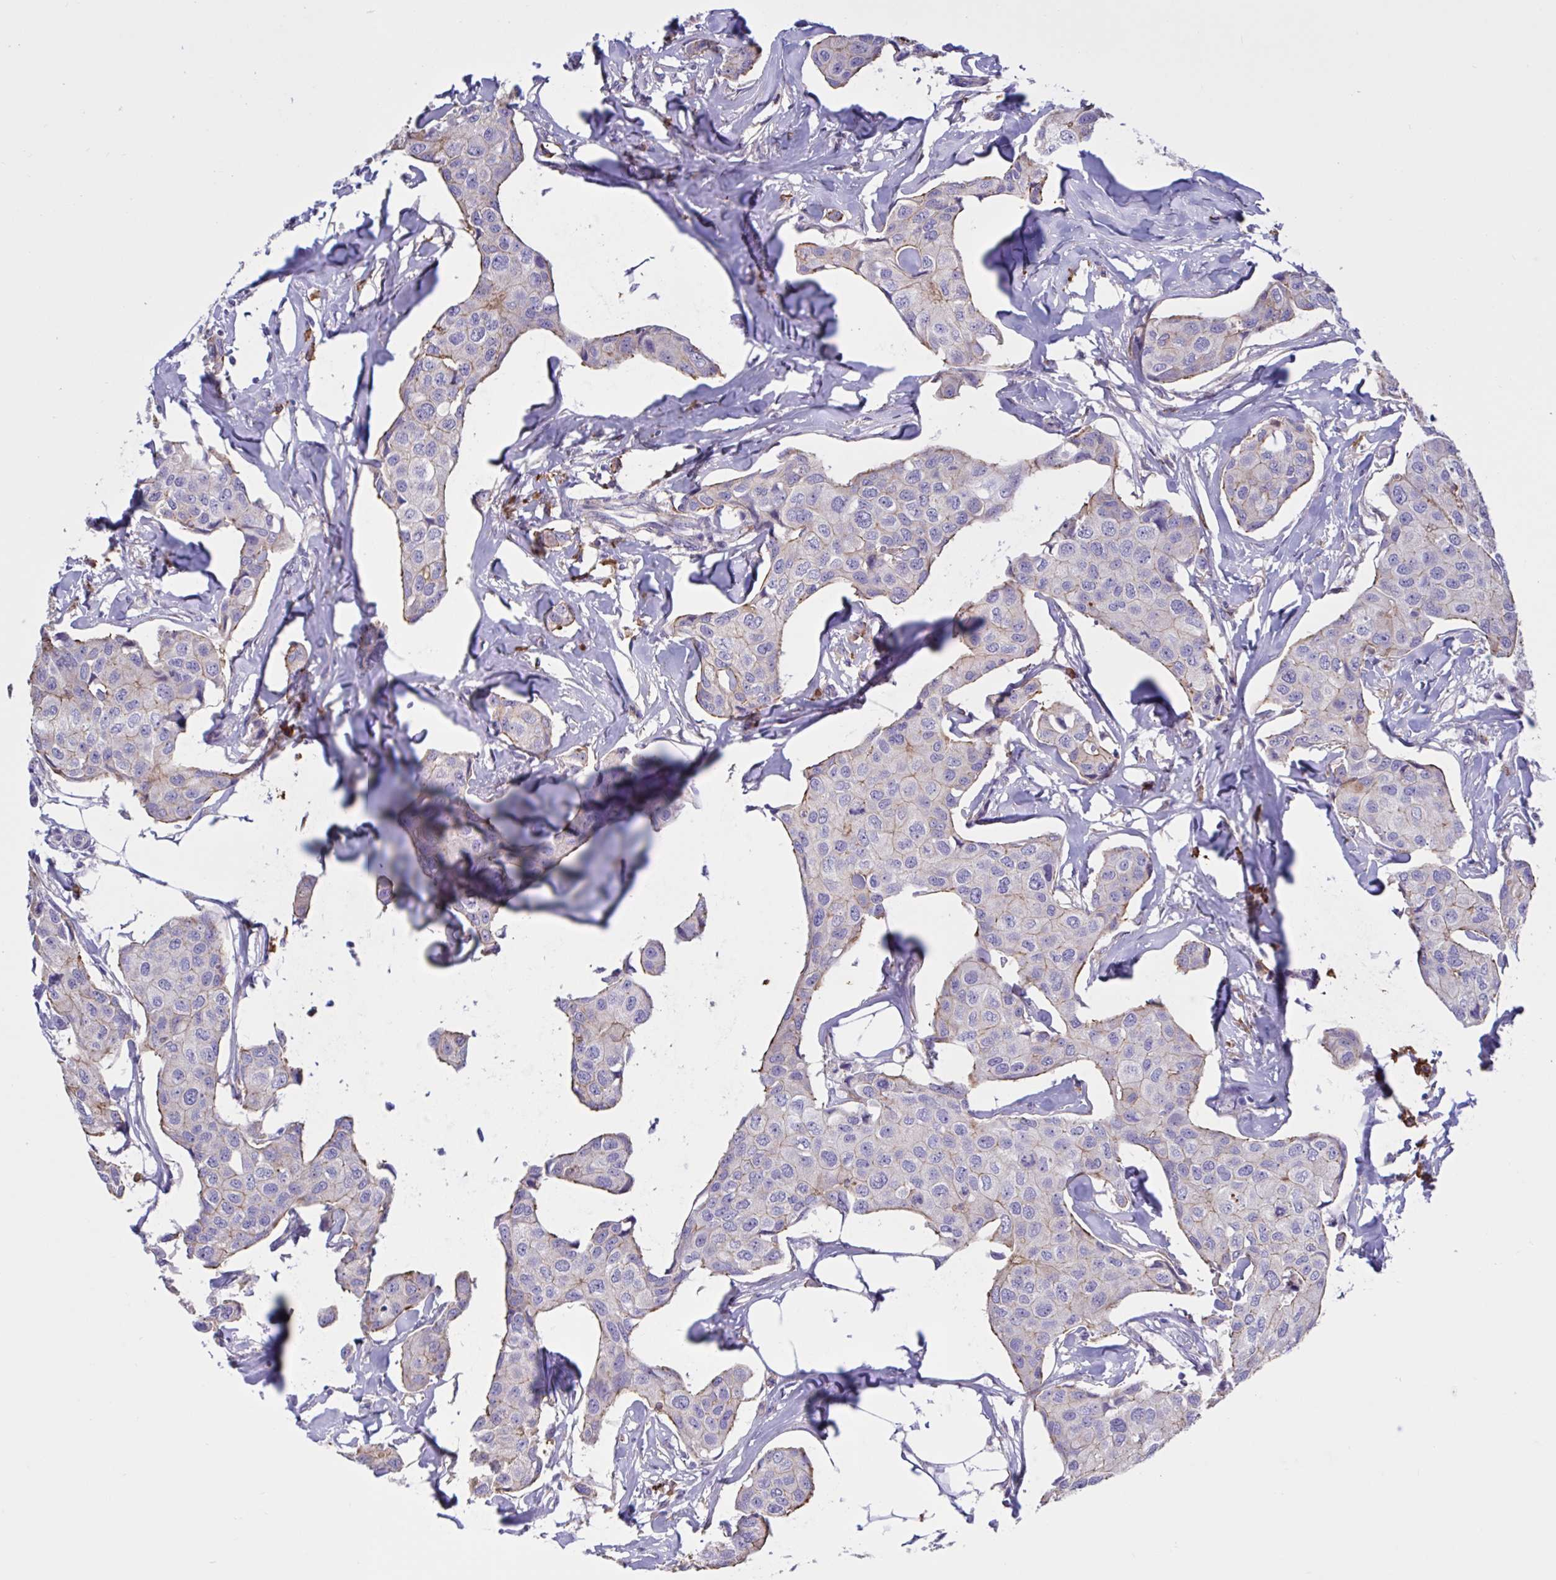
{"staining": {"intensity": "moderate", "quantity": "<25%", "location": "cytoplasmic/membranous"}, "tissue": "breast cancer", "cell_type": "Tumor cells", "image_type": "cancer", "snomed": [{"axis": "morphology", "description": "Duct carcinoma"}, {"axis": "topography", "description": "Breast"}, {"axis": "topography", "description": "Lymph node"}], "caption": "Immunohistochemistry micrograph of neoplastic tissue: human breast cancer stained using immunohistochemistry demonstrates low levels of moderate protein expression localized specifically in the cytoplasmic/membranous of tumor cells, appearing as a cytoplasmic/membranous brown color.", "gene": "SLC66A1", "patient": {"sex": "female", "age": 80}}